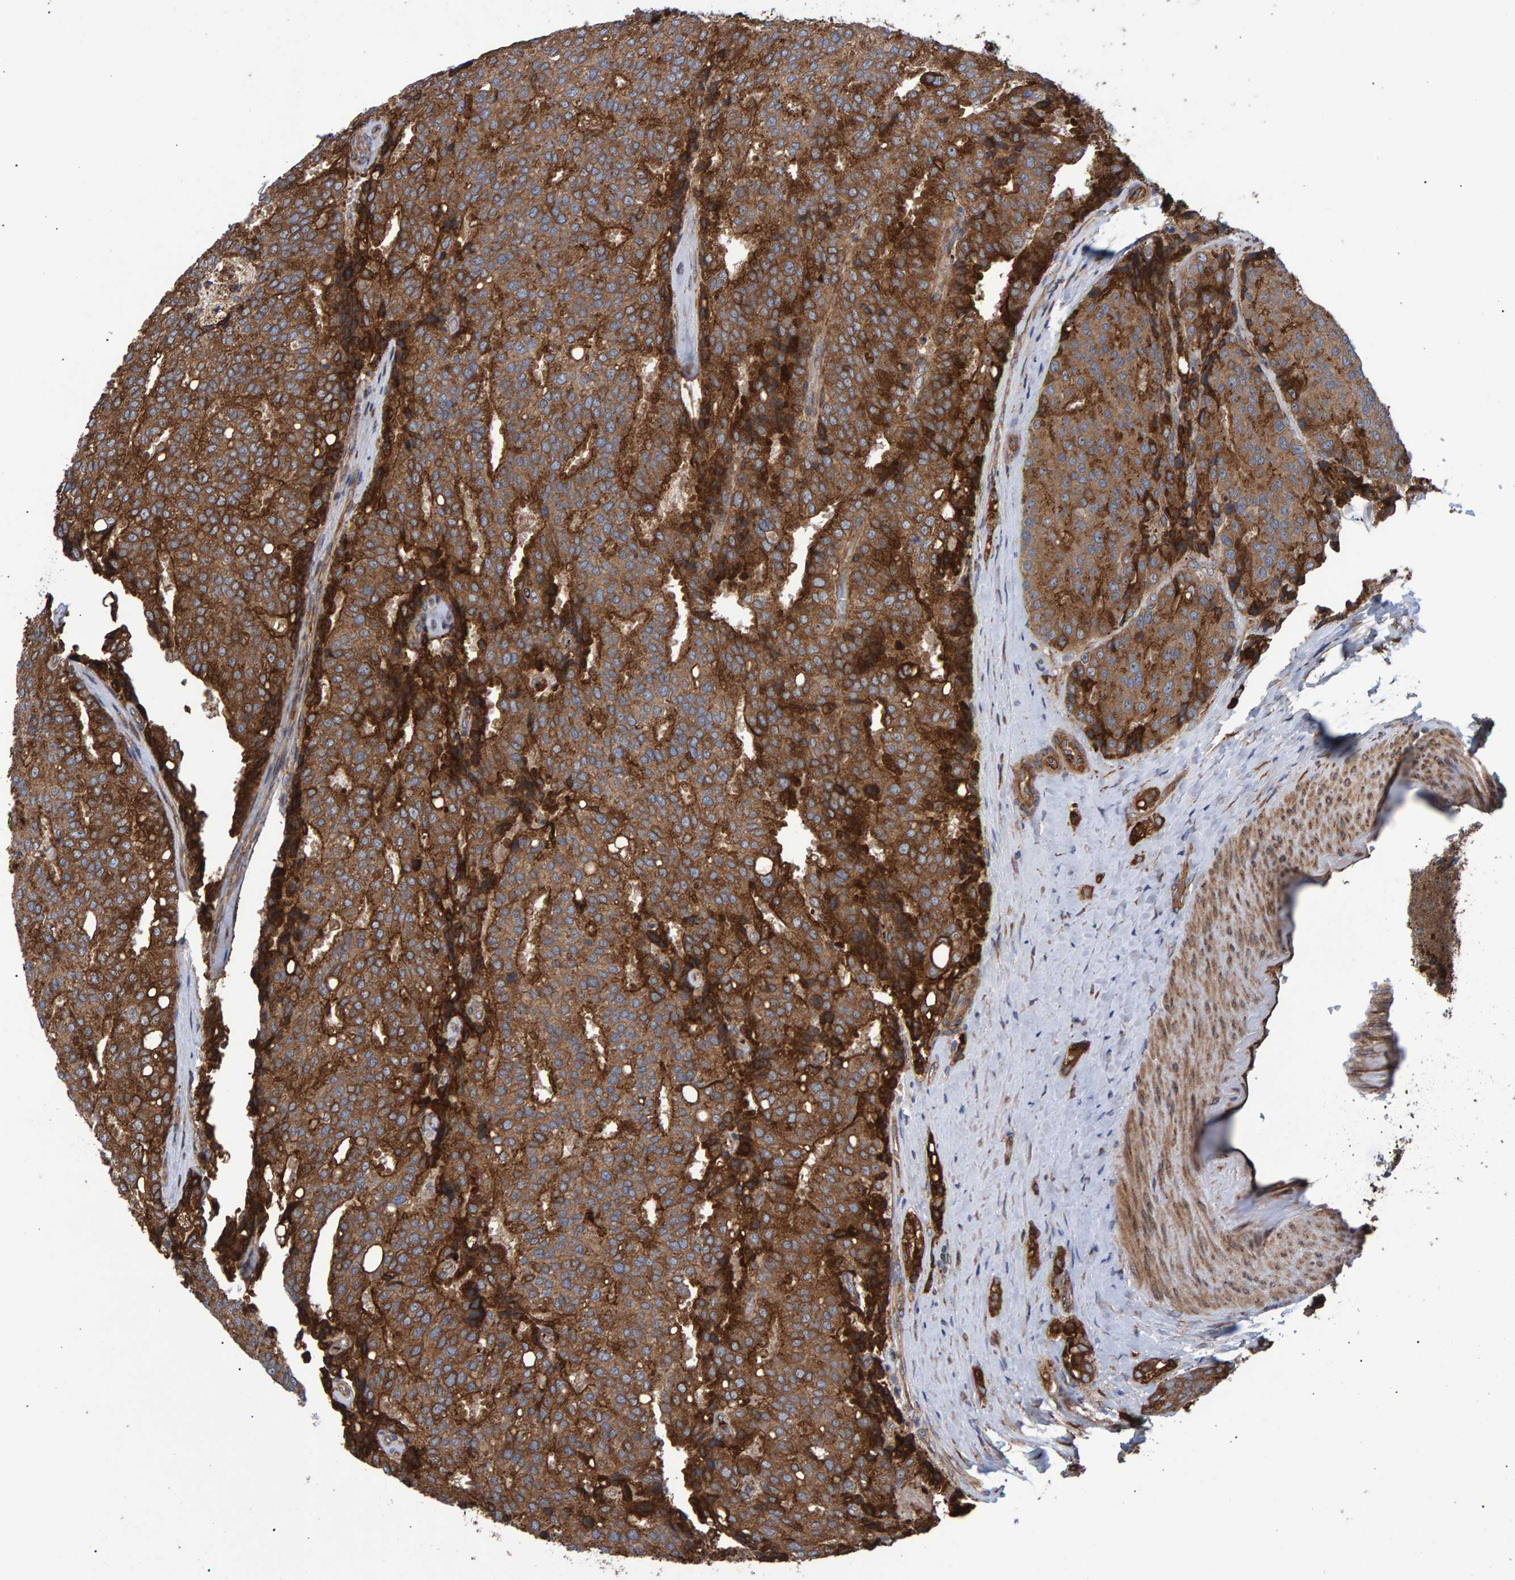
{"staining": {"intensity": "strong", "quantity": ">75%", "location": "cytoplasmic/membranous"}, "tissue": "prostate cancer", "cell_type": "Tumor cells", "image_type": "cancer", "snomed": [{"axis": "morphology", "description": "Adenocarcinoma, High grade"}, {"axis": "topography", "description": "Prostate"}], "caption": "Immunohistochemistry (IHC) of human prostate adenocarcinoma (high-grade) displays high levels of strong cytoplasmic/membranous expression in about >75% of tumor cells.", "gene": "FAM117A", "patient": {"sex": "male", "age": 50}}